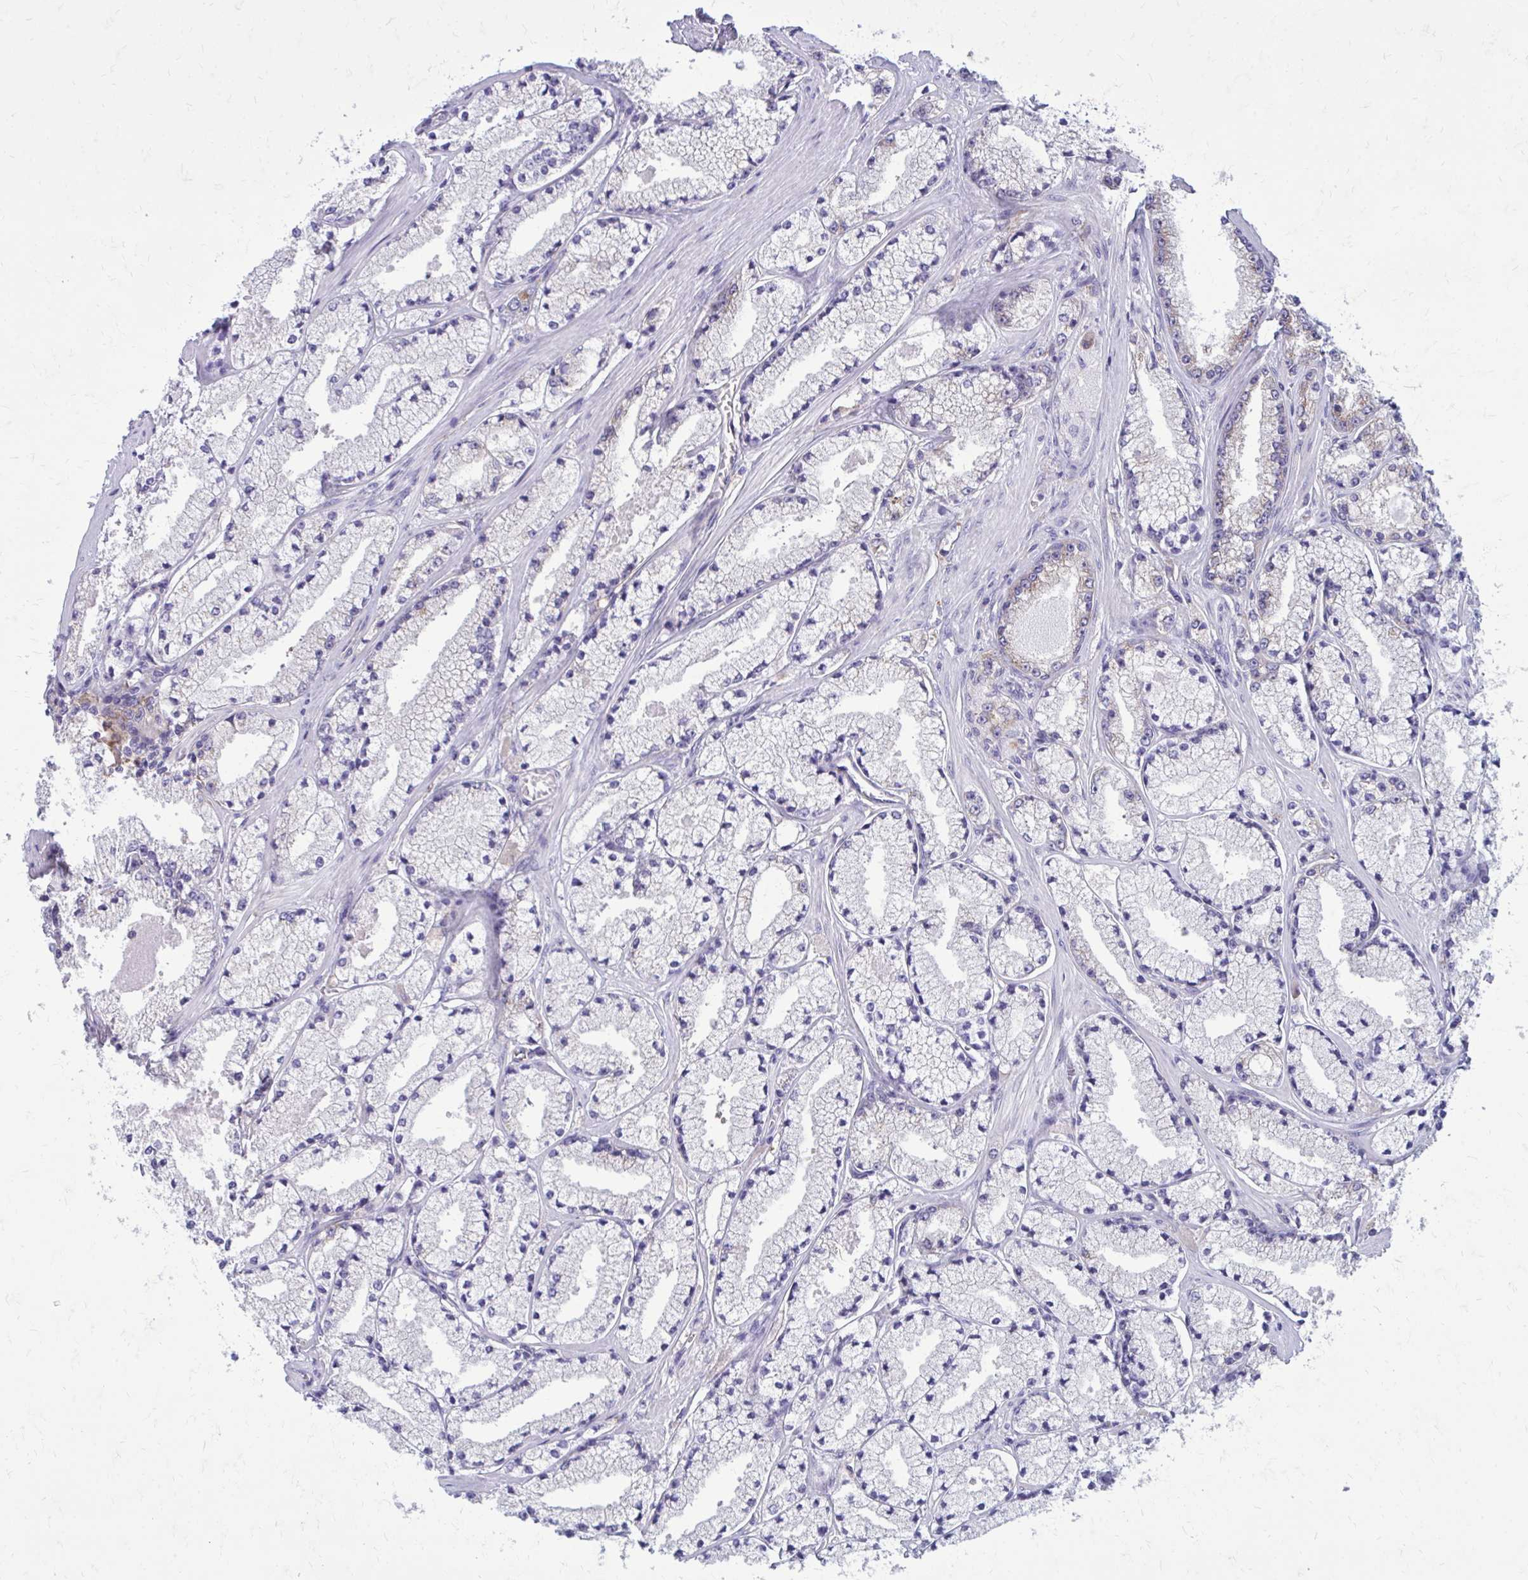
{"staining": {"intensity": "negative", "quantity": "none", "location": "none"}, "tissue": "prostate cancer", "cell_type": "Tumor cells", "image_type": "cancer", "snomed": [{"axis": "morphology", "description": "Adenocarcinoma, High grade"}, {"axis": "topography", "description": "Prostate"}], "caption": "Tumor cells show no significant protein positivity in high-grade adenocarcinoma (prostate).", "gene": "CLTA", "patient": {"sex": "male", "age": 63}}